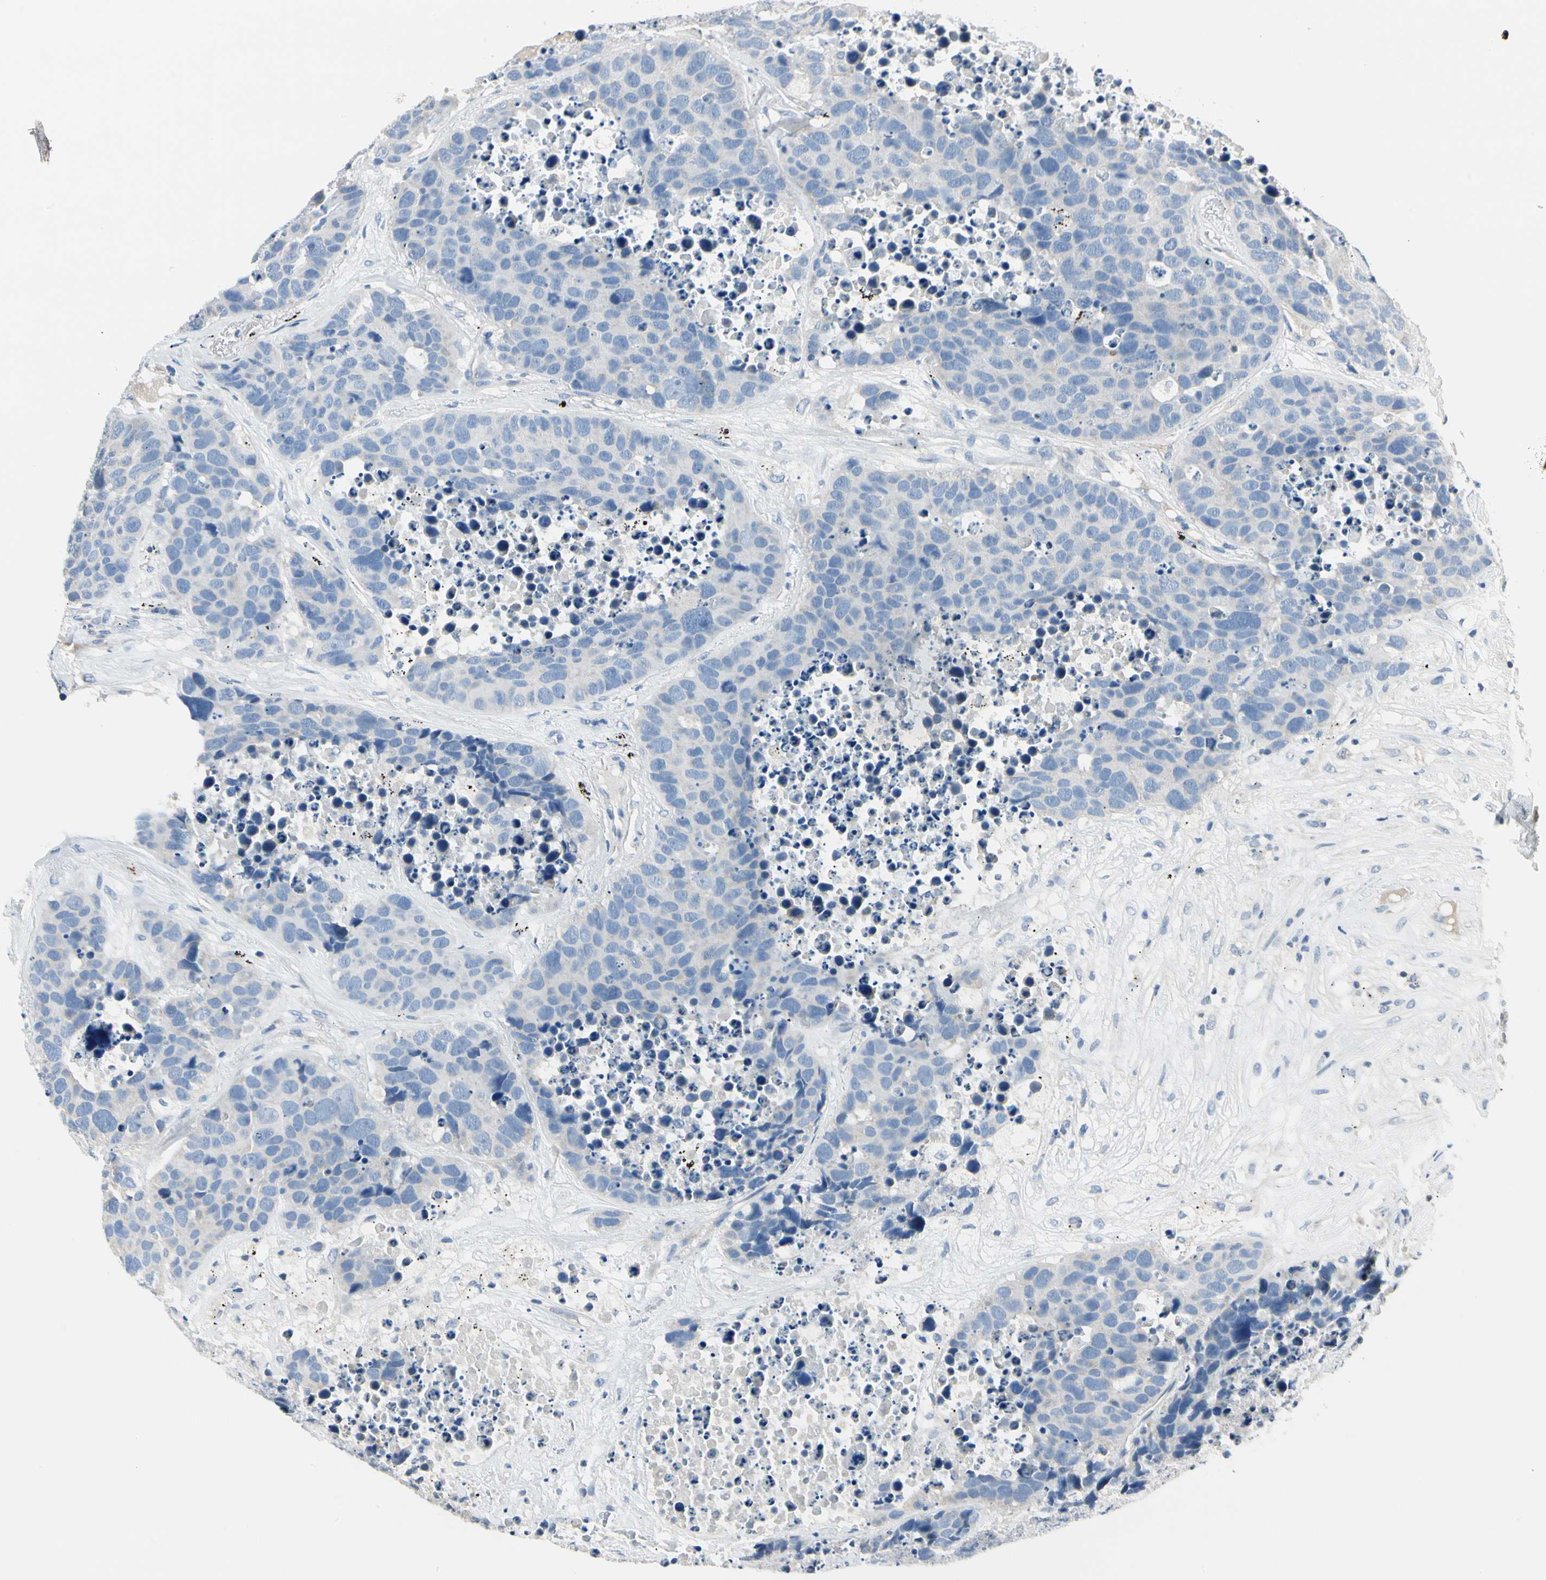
{"staining": {"intensity": "negative", "quantity": "none", "location": "none"}, "tissue": "carcinoid", "cell_type": "Tumor cells", "image_type": "cancer", "snomed": [{"axis": "morphology", "description": "Carcinoid, malignant, NOS"}, {"axis": "topography", "description": "Lung"}], "caption": "This is an immunohistochemistry (IHC) image of human carcinoid (malignant). There is no positivity in tumor cells.", "gene": "GPR153", "patient": {"sex": "male", "age": 60}}